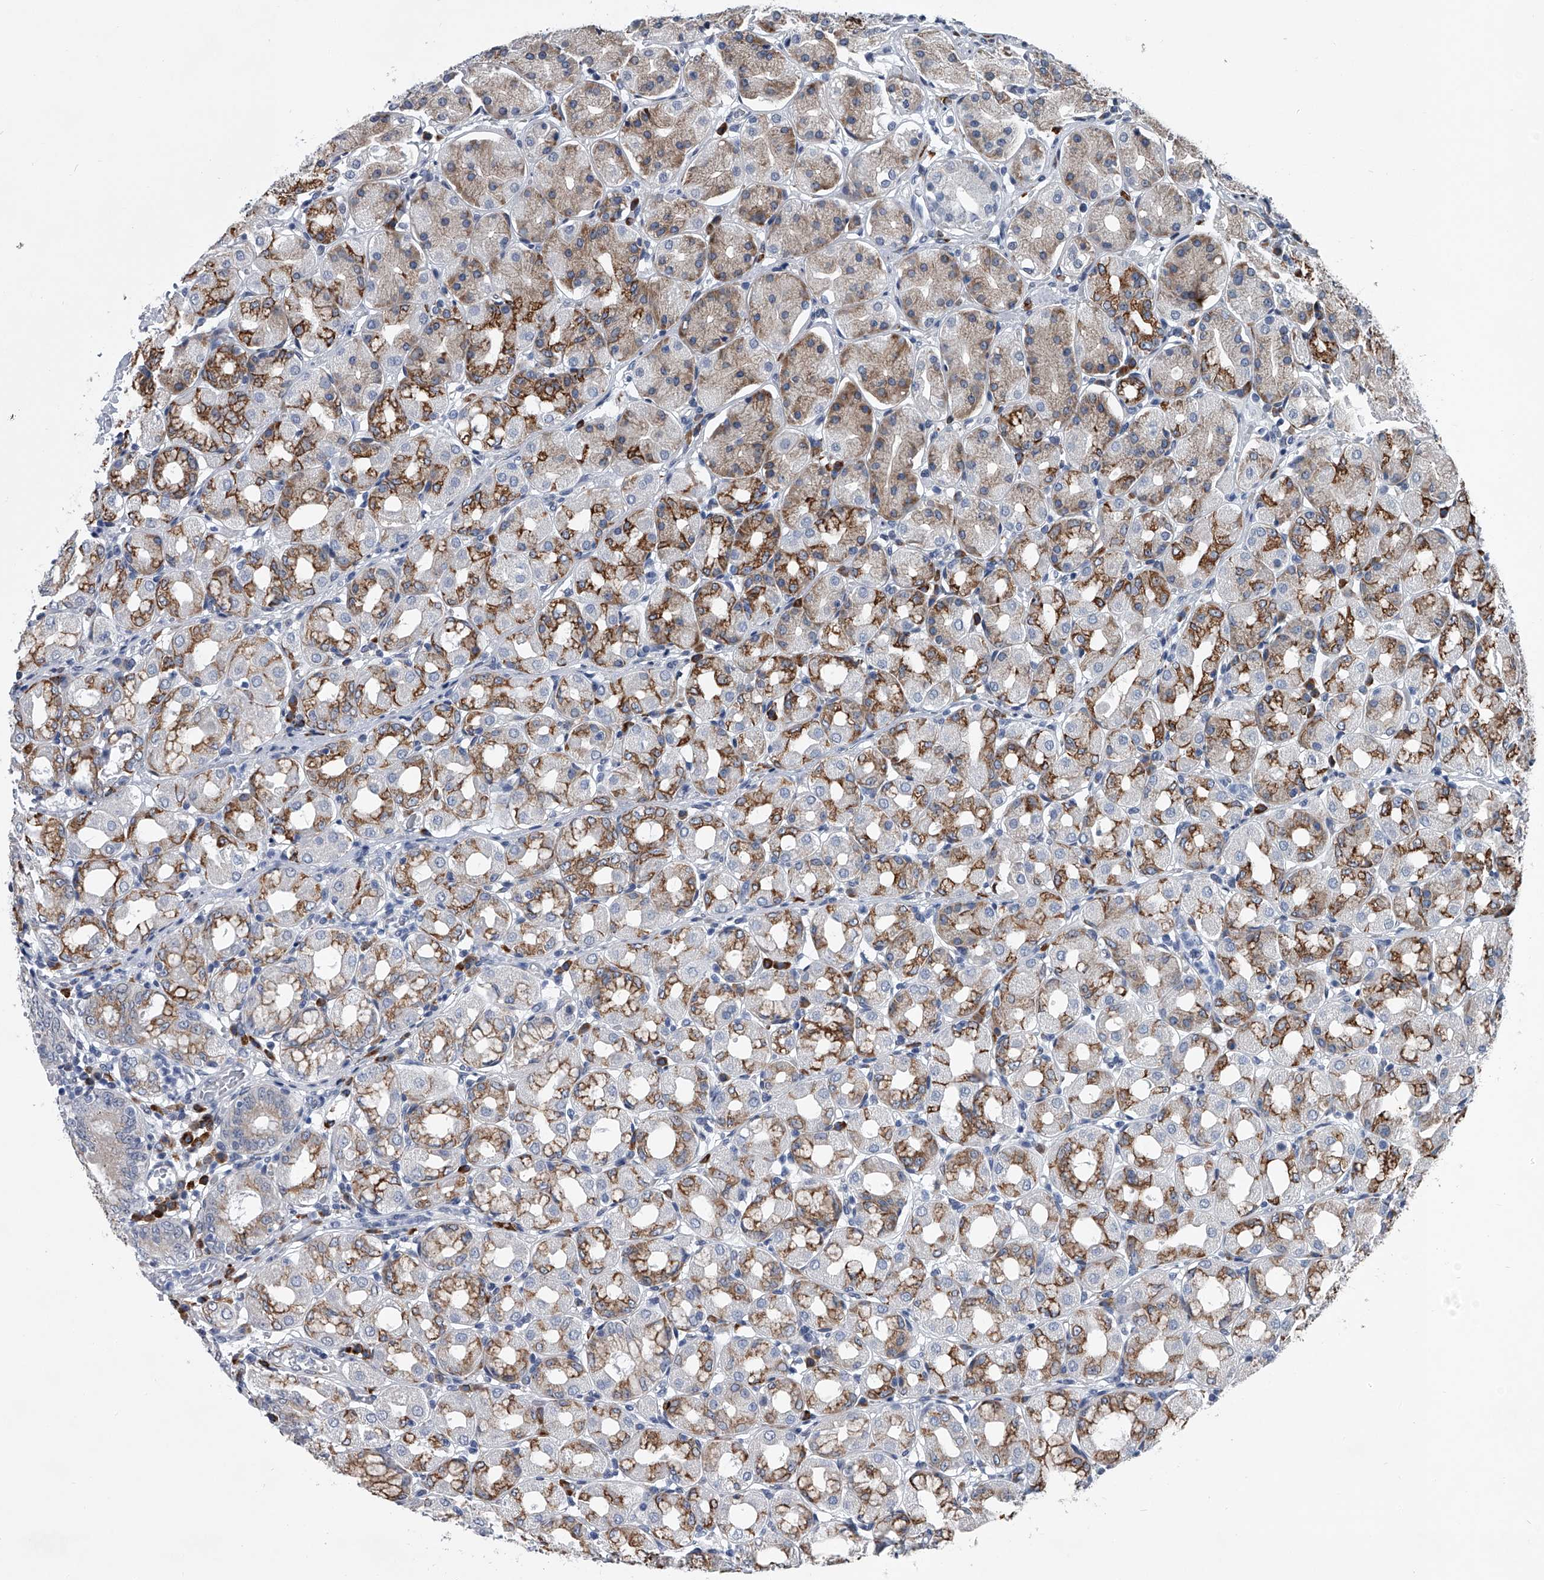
{"staining": {"intensity": "moderate", "quantity": "25%-75%", "location": "cytoplasmic/membranous"}, "tissue": "stomach", "cell_type": "Glandular cells", "image_type": "normal", "snomed": [{"axis": "morphology", "description": "Normal tissue, NOS"}, {"axis": "topography", "description": "Stomach"}, {"axis": "topography", "description": "Stomach, lower"}], "caption": "An immunohistochemistry image of normal tissue is shown. Protein staining in brown shows moderate cytoplasmic/membranous positivity in stomach within glandular cells. (Stains: DAB (3,3'-diaminobenzidine) in brown, nuclei in blue, Microscopy: brightfield microscopy at high magnification).", "gene": "PPP2R5D", "patient": {"sex": "female", "age": 56}}